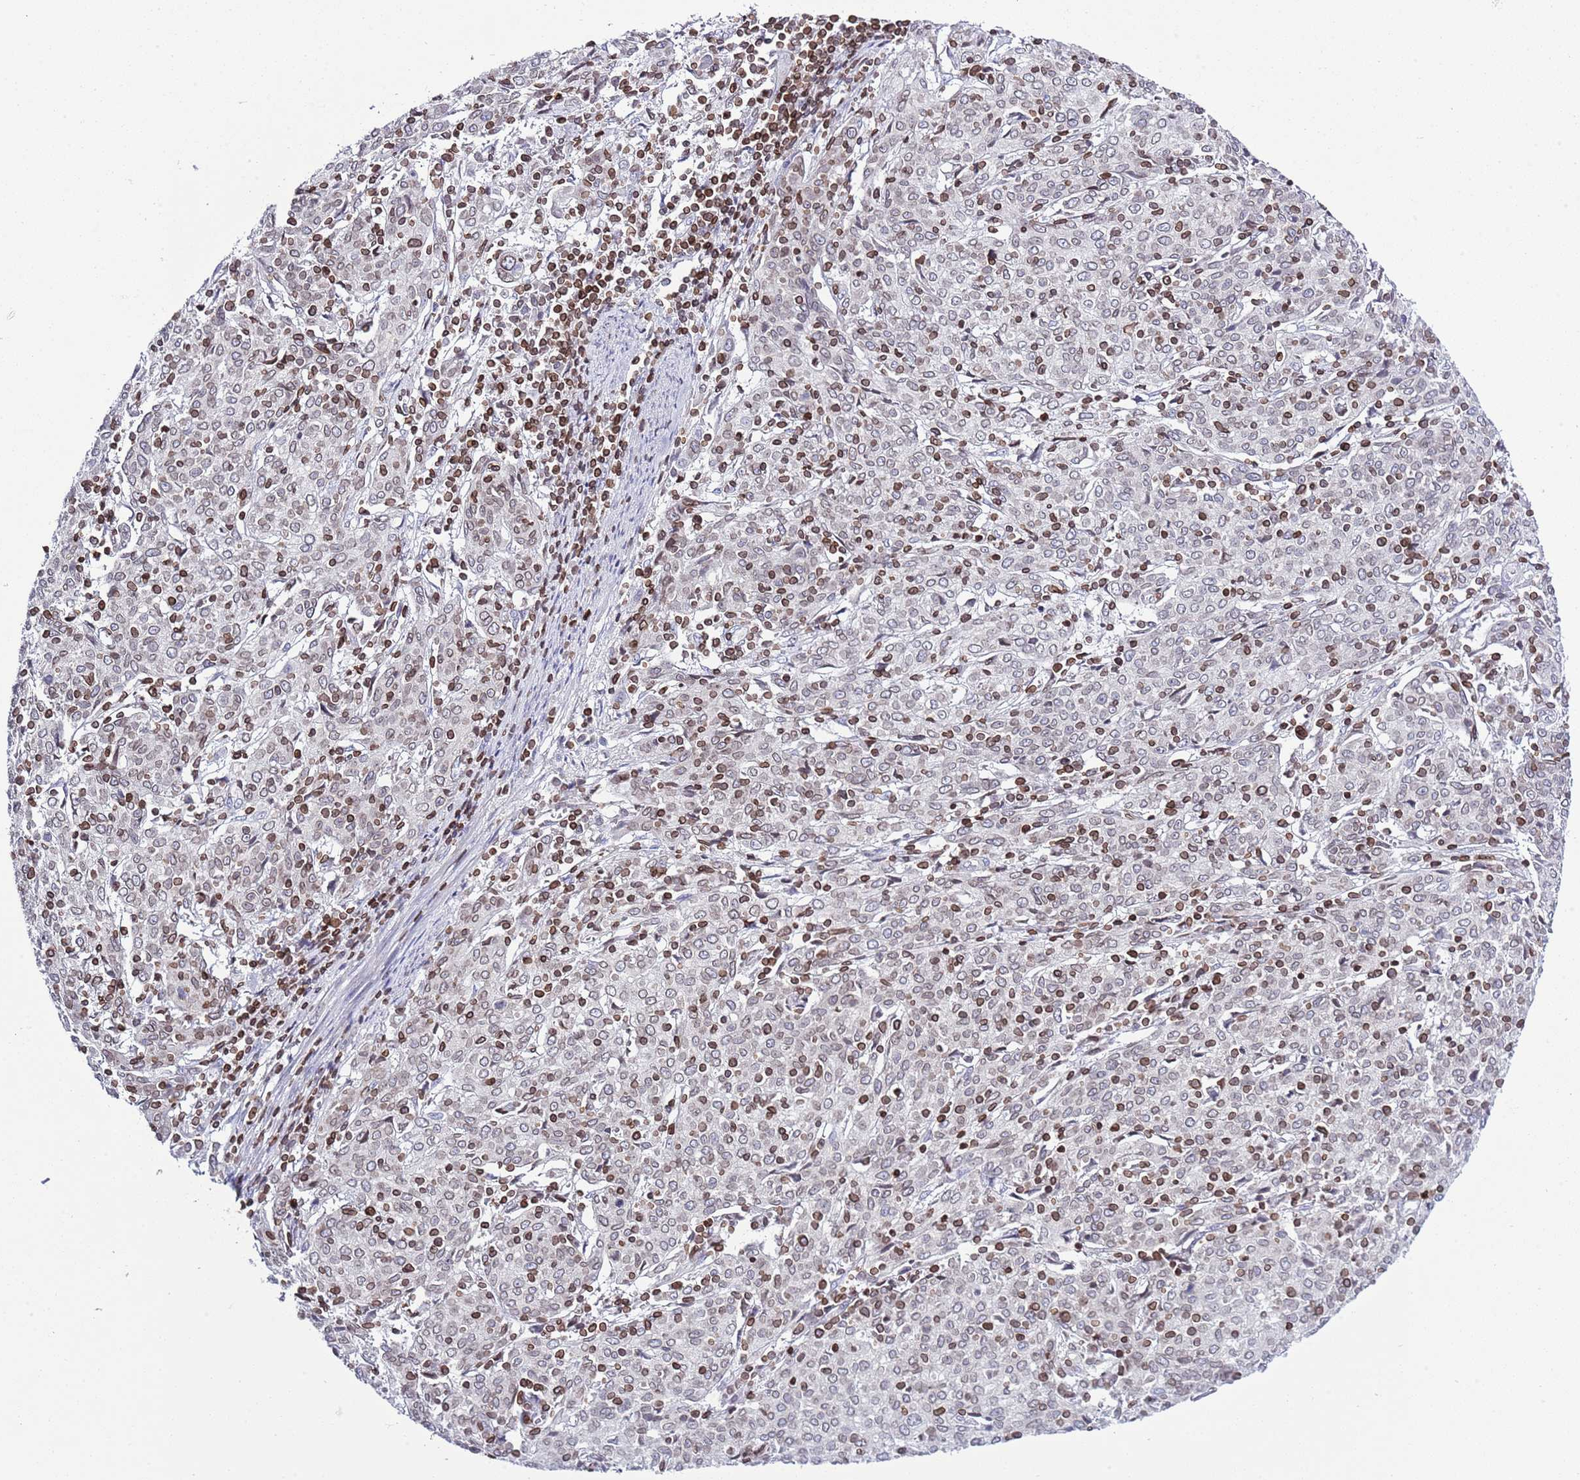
{"staining": {"intensity": "weak", "quantity": "25%-75%", "location": "cytoplasmic/membranous,nuclear"}, "tissue": "cervical cancer", "cell_type": "Tumor cells", "image_type": "cancer", "snomed": [{"axis": "morphology", "description": "Squamous cell carcinoma, NOS"}, {"axis": "topography", "description": "Cervix"}], "caption": "This photomicrograph shows IHC staining of cervical squamous cell carcinoma, with low weak cytoplasmic/membranous and nuclear staining in about 25%-75% of tumor cells.", "gene": "LBR", "patient": {"sex": "female", "age": 67}}